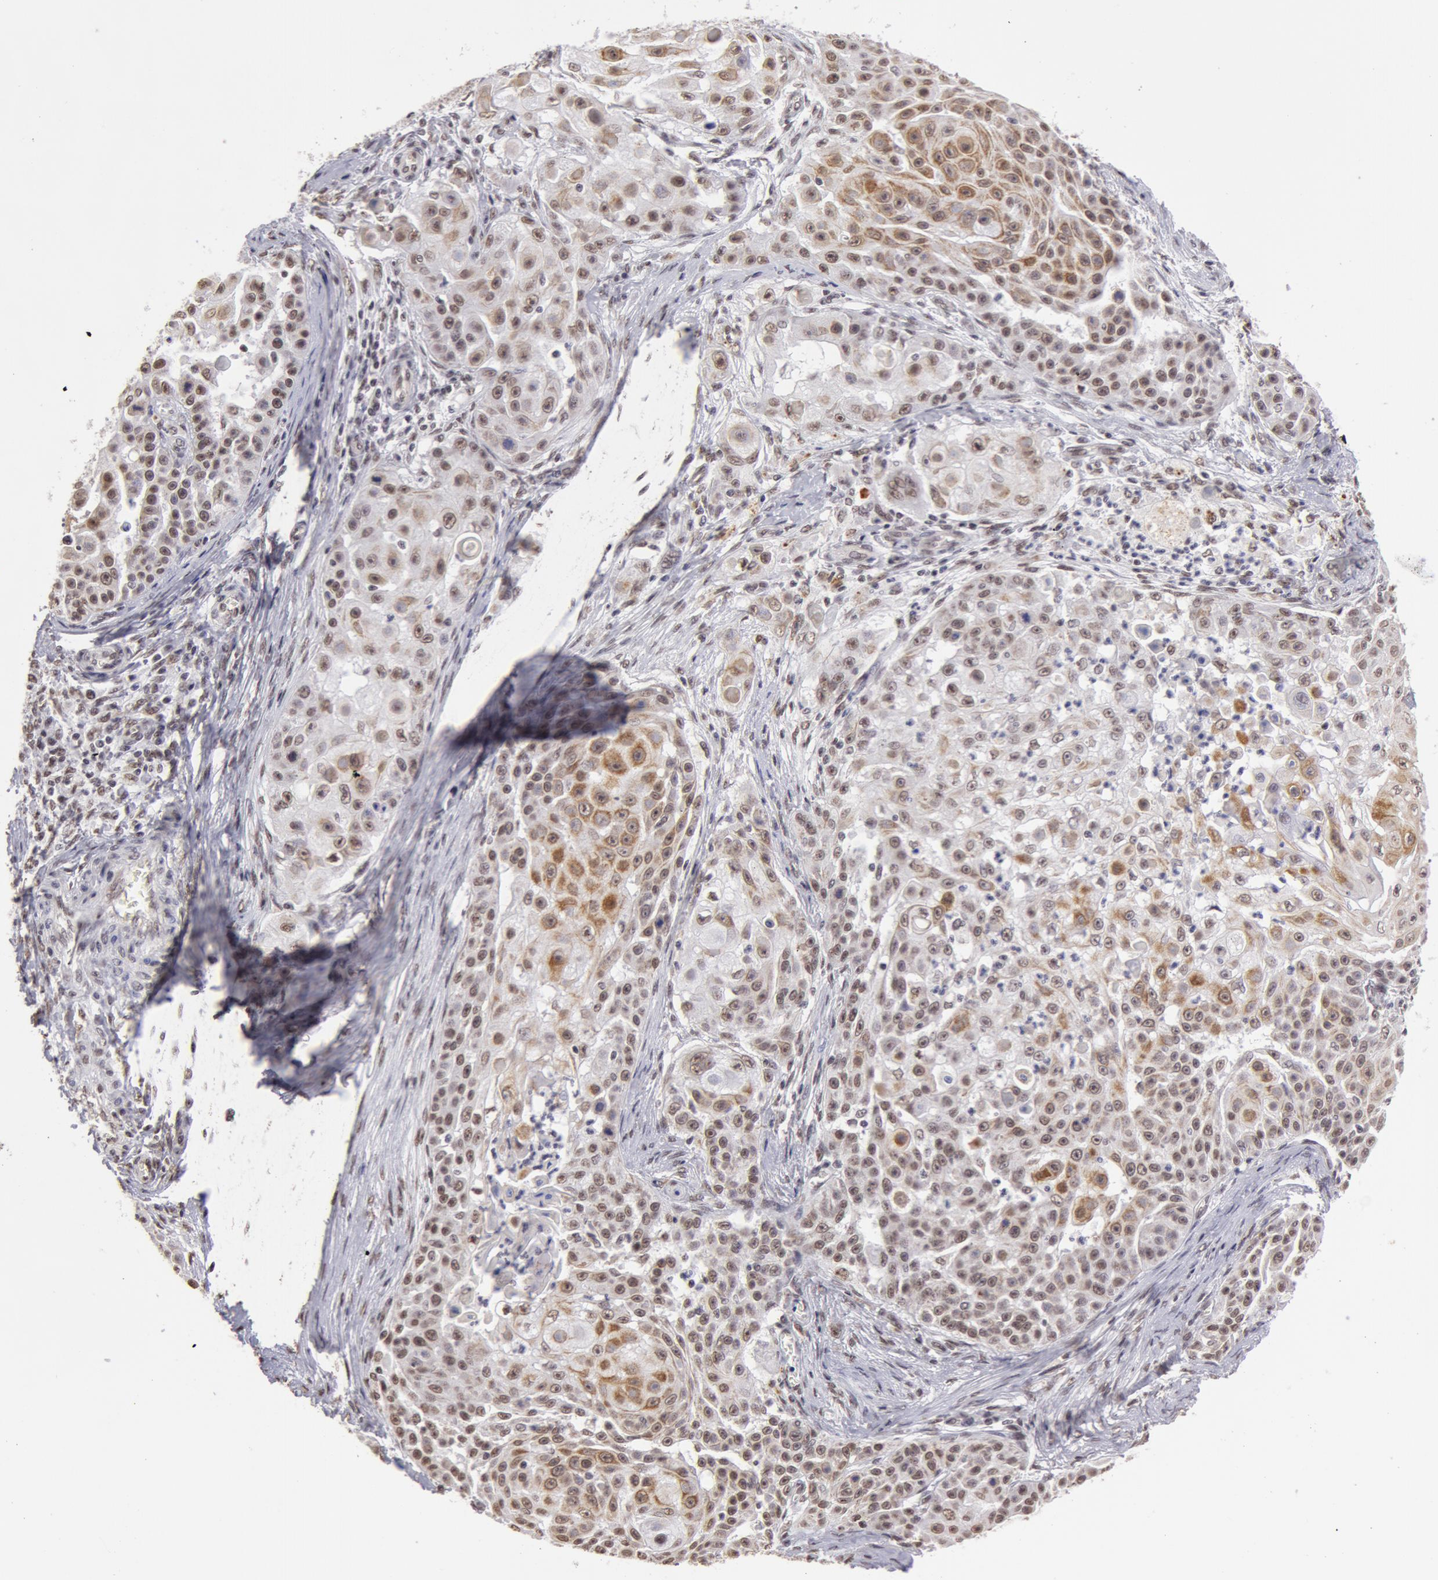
{"staining": {"intensity": "moderate", "quantity": "25%-75%", "location": "cytoplasmic/membranous"}, "tissue": "skin cancer", "cell_type": "Tumor cells", "image_type": "cancer", "snomed": [{"axis": "morphology", "description": "Squamous cell carcinoma, NOS"}, {"axis": "topography", "description": "Skin"}], "caption": "Squamous cell carcinoma (skin) stained with DAB IHC reveals medium levels of moderate cytoplasmic/membranous positivity in about 25%-75% of tumor cells.", "gene": "VRTN", "patient": {"sex": "female", "age": 57}}